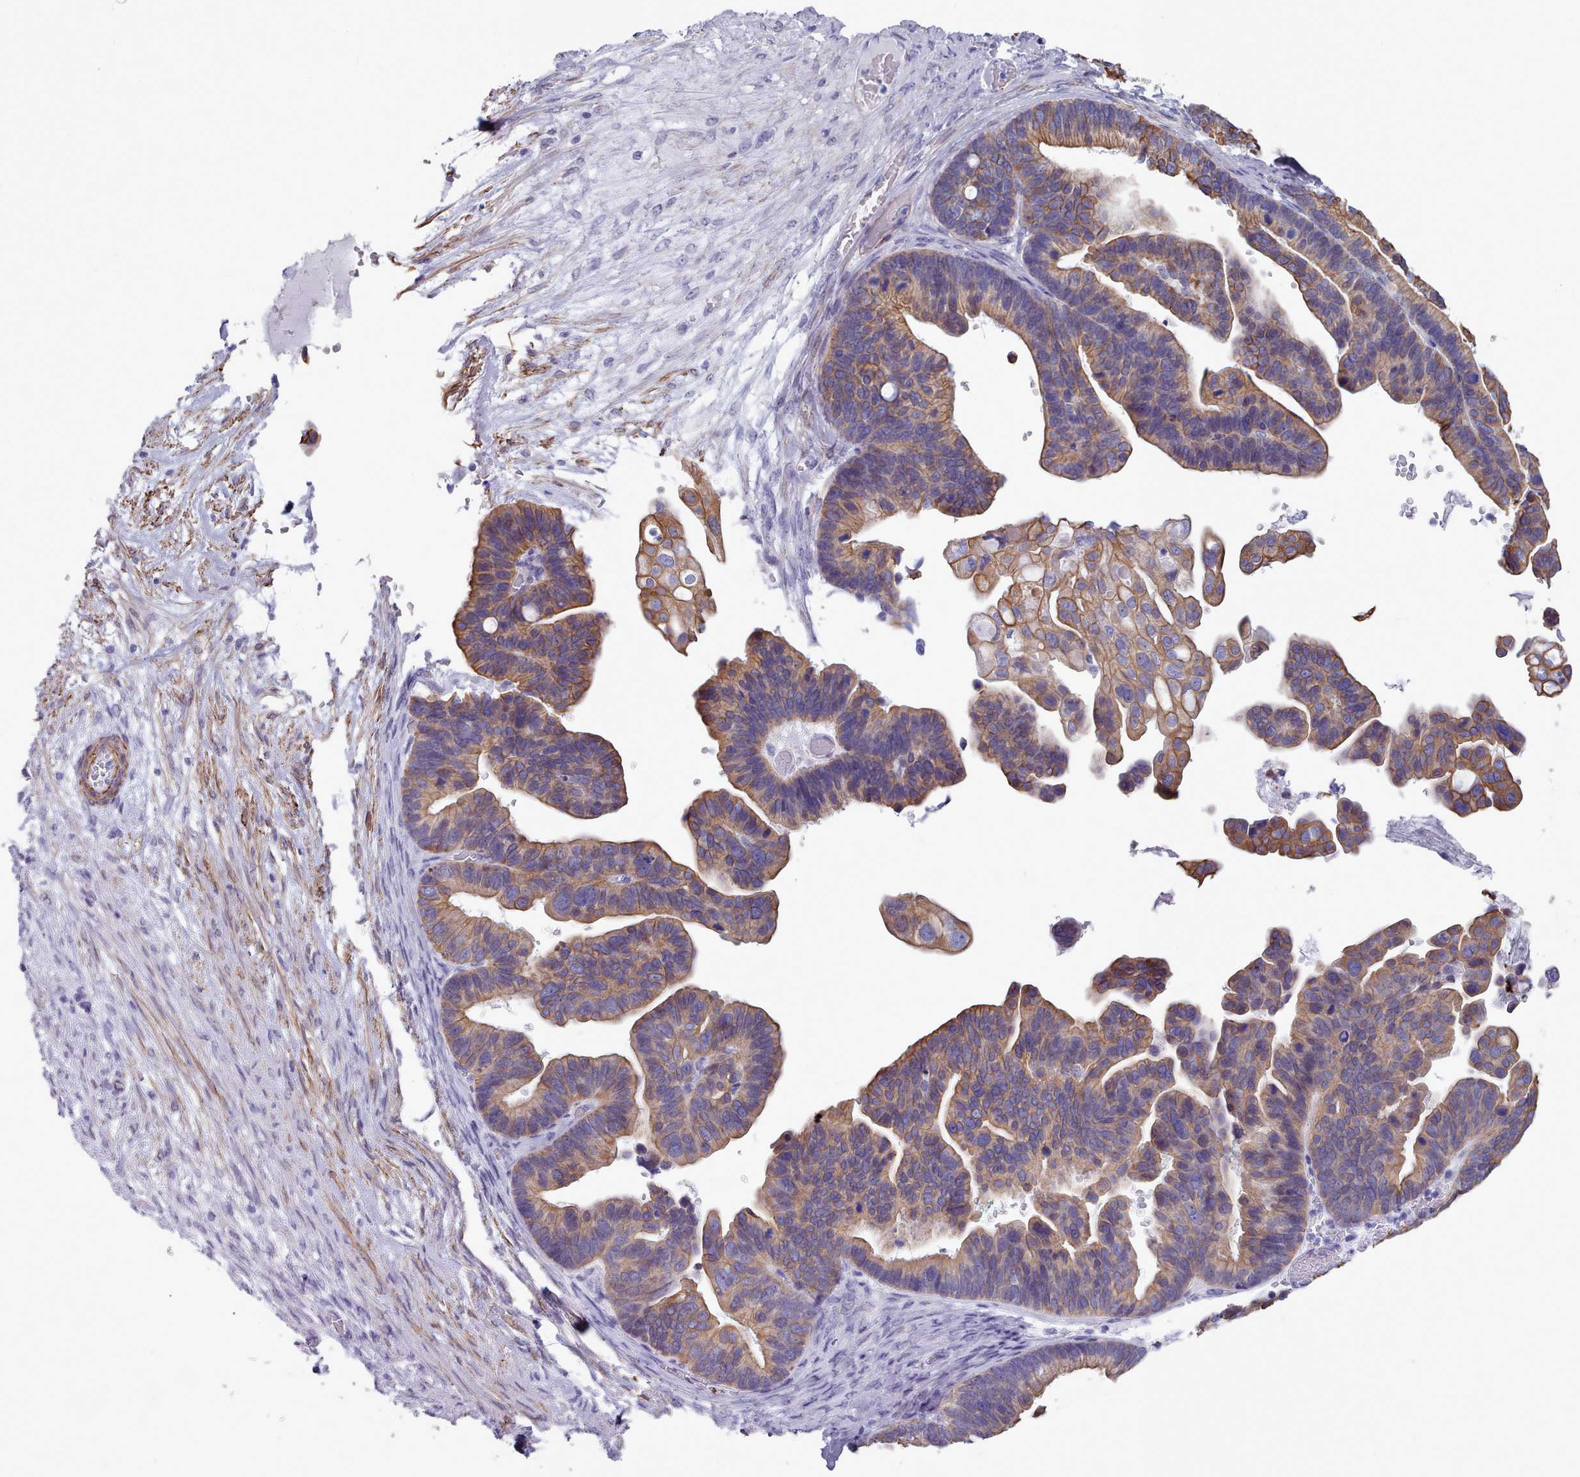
{"staining": {"intensity": "moderate", "quantity": "25%-75%", "location": "cytoplasmic/membranous"}, "tissue": "ovarian cancer", "cell_type": "Tumor cells", "image_type": "cancer", "snomed": [{"axis": "morphology", "description": "Cystadenocarcinoma, serous, NOS"}, {"axis": "topography", "description": "Ovary"}], "caption": "Human serous cystadenocarcinoma (ovarian) stained with a protein marker reveals moderate staining in tumor cells.", "gene": "FPGS", "patient": {"sex": "female", "age": 56}}